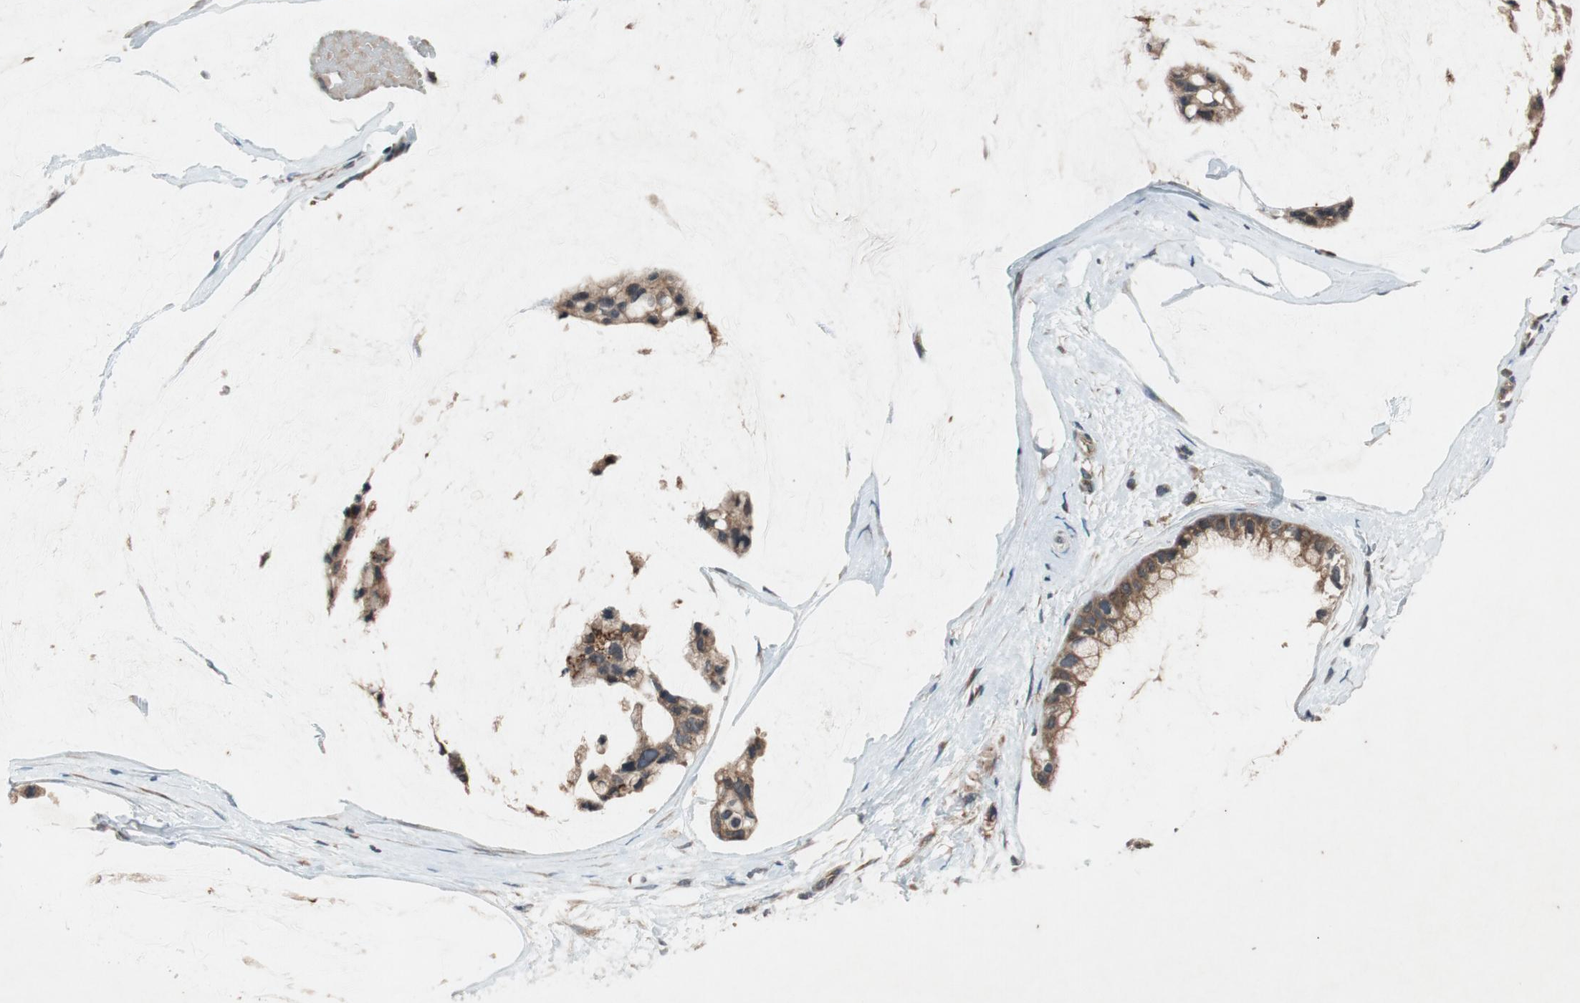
{"staining": {"intensity": "moderate", "quantity": ">75%", "location": "cytoplasmic/membranous"}, "tissue": "ovarian cancer", "cell_type": "Tumor cells", "image_type": "cancer", "snomed": [{"axis": "morphology", "description": "Cystadenocarcinoma, mucinous, NOS"}, {"axis": "topography", "description": "Ovary"}], "caption": "Immunohistochemical staining of human mucinous cystadenocarcinoma (ovarian) demonstrates medium levels of moderate cytoplasmic/membranous staining in approximately >75% of tumor cells.", "gene": "ATP2C1", "patient": {"sex": "female", "age": 39}}